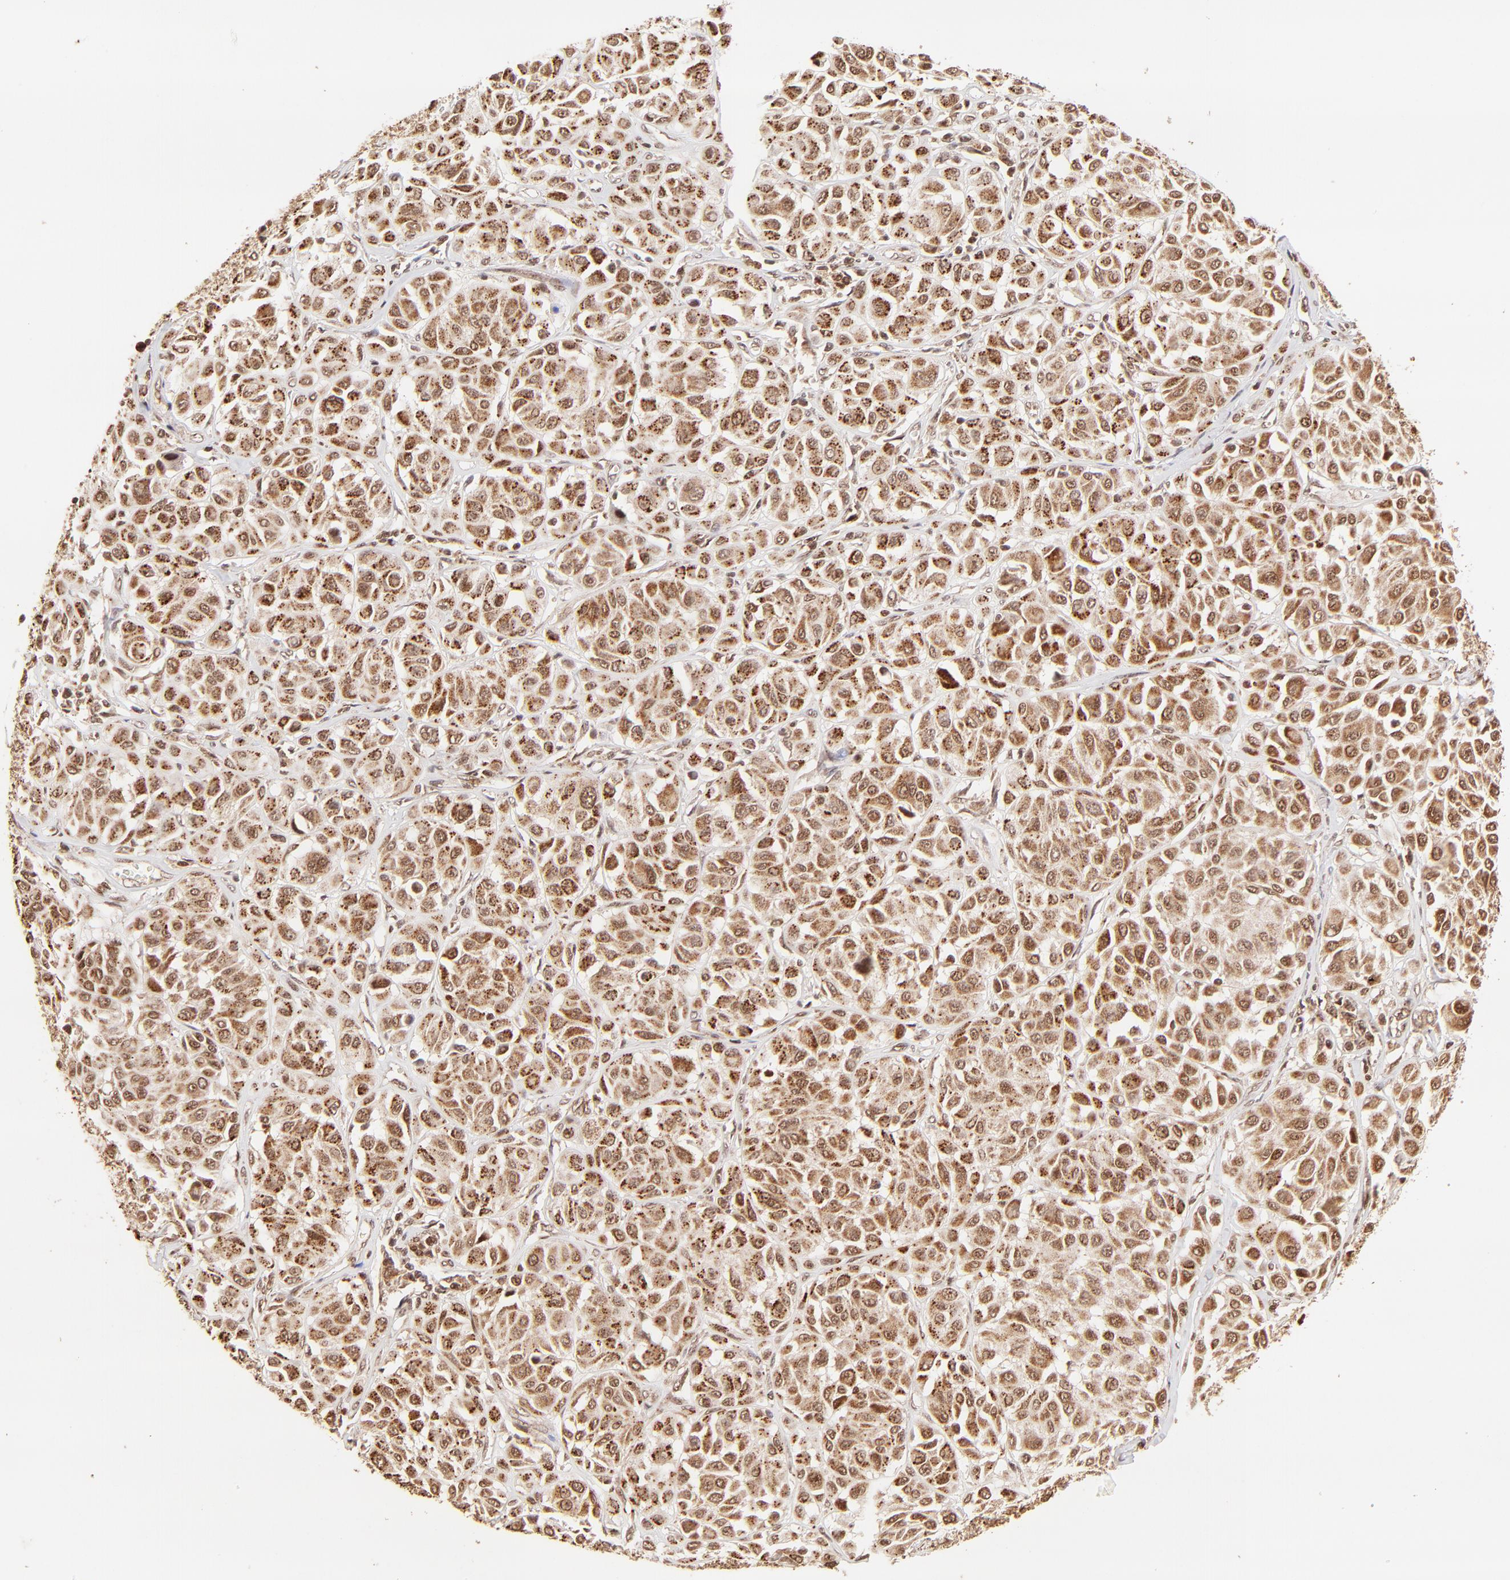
{"staining": {"intensity": "strong", "quantity": ">75%", "location": "cytoplasmic/membranous,nuclear"}, "tissue": "melanoma", "cell_type": "Tumor cells", "image_type": "cancer", "snomed": [{"axis": "morphology", "description": "Malignant melanoma, Metastatic site"}, {"axis": "topography", "description": "Soft tissue"}], "caption": "IHC (DAB) staining of malignant melanoma (metastatic site) shows strong cytoplasmic/membranous and nuclear protein positivity in about >75% of tumor cells.", "gene": "MED15", "patient": {"sex": "male", "age": 41}}